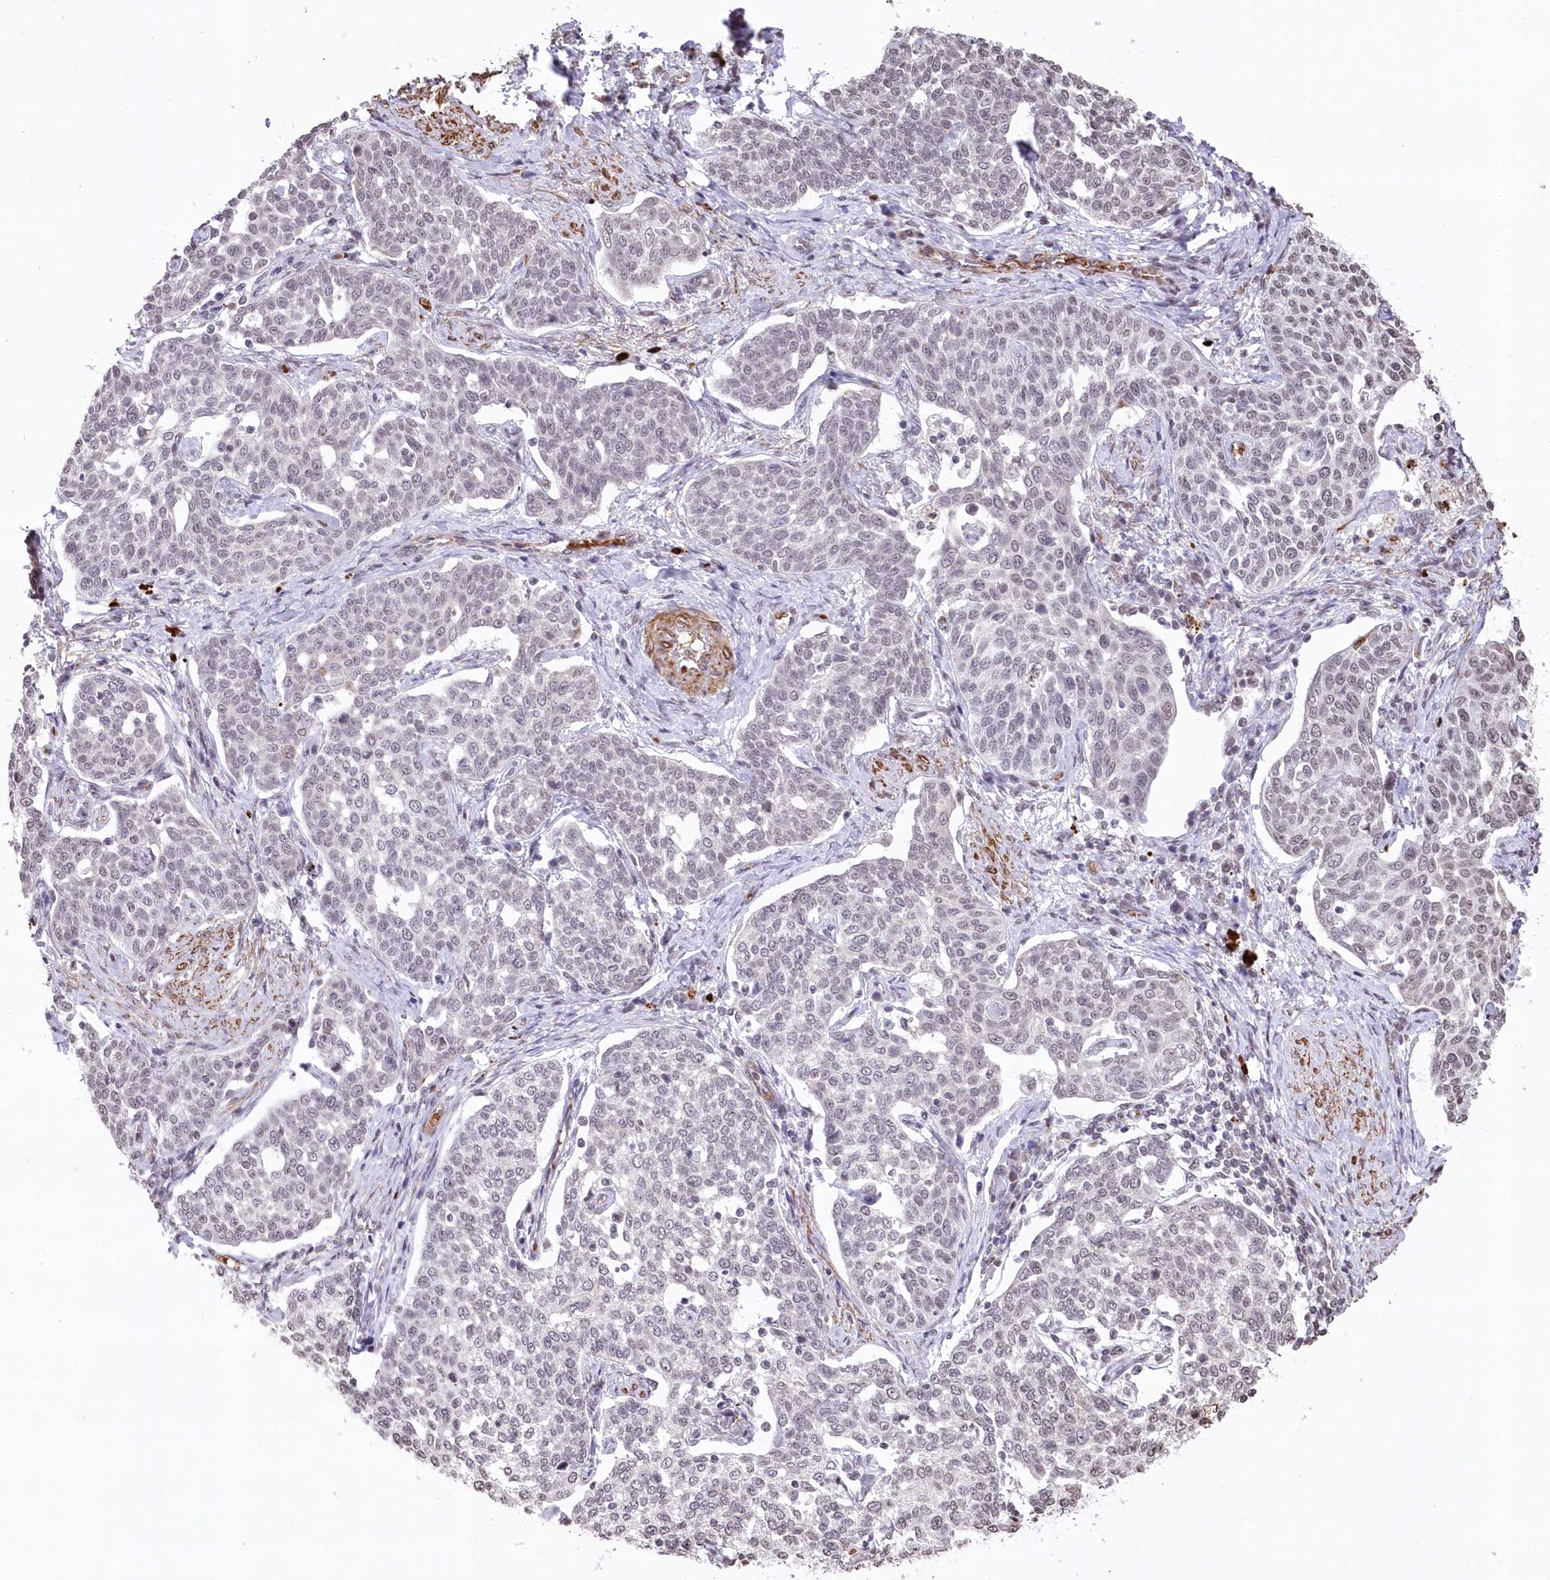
{"staining": {"intensity": "negative", "quantity": "none", "location": "none"}, "tissue": "cervical cancer", "cell_type": "Tumor cells", "image_type": "cancer", "snomed": [{"axis": "morphology", "description": "Squamous cell carcinoma, NOS"}, {"axis": "topography", "description": "Cervix"}], "caption": "DAB (3,3'-diaminobenzidine) immunohistochemical staining of human squamous cell carcinoma (cervical) shows no significant positivity in tumor cells. The staining is performed using DAB brown chromogen with nuclei counter-stained in using hematoxylin.", "gene": "RBM27", "patient": {"sex": "female", "age": 34}}